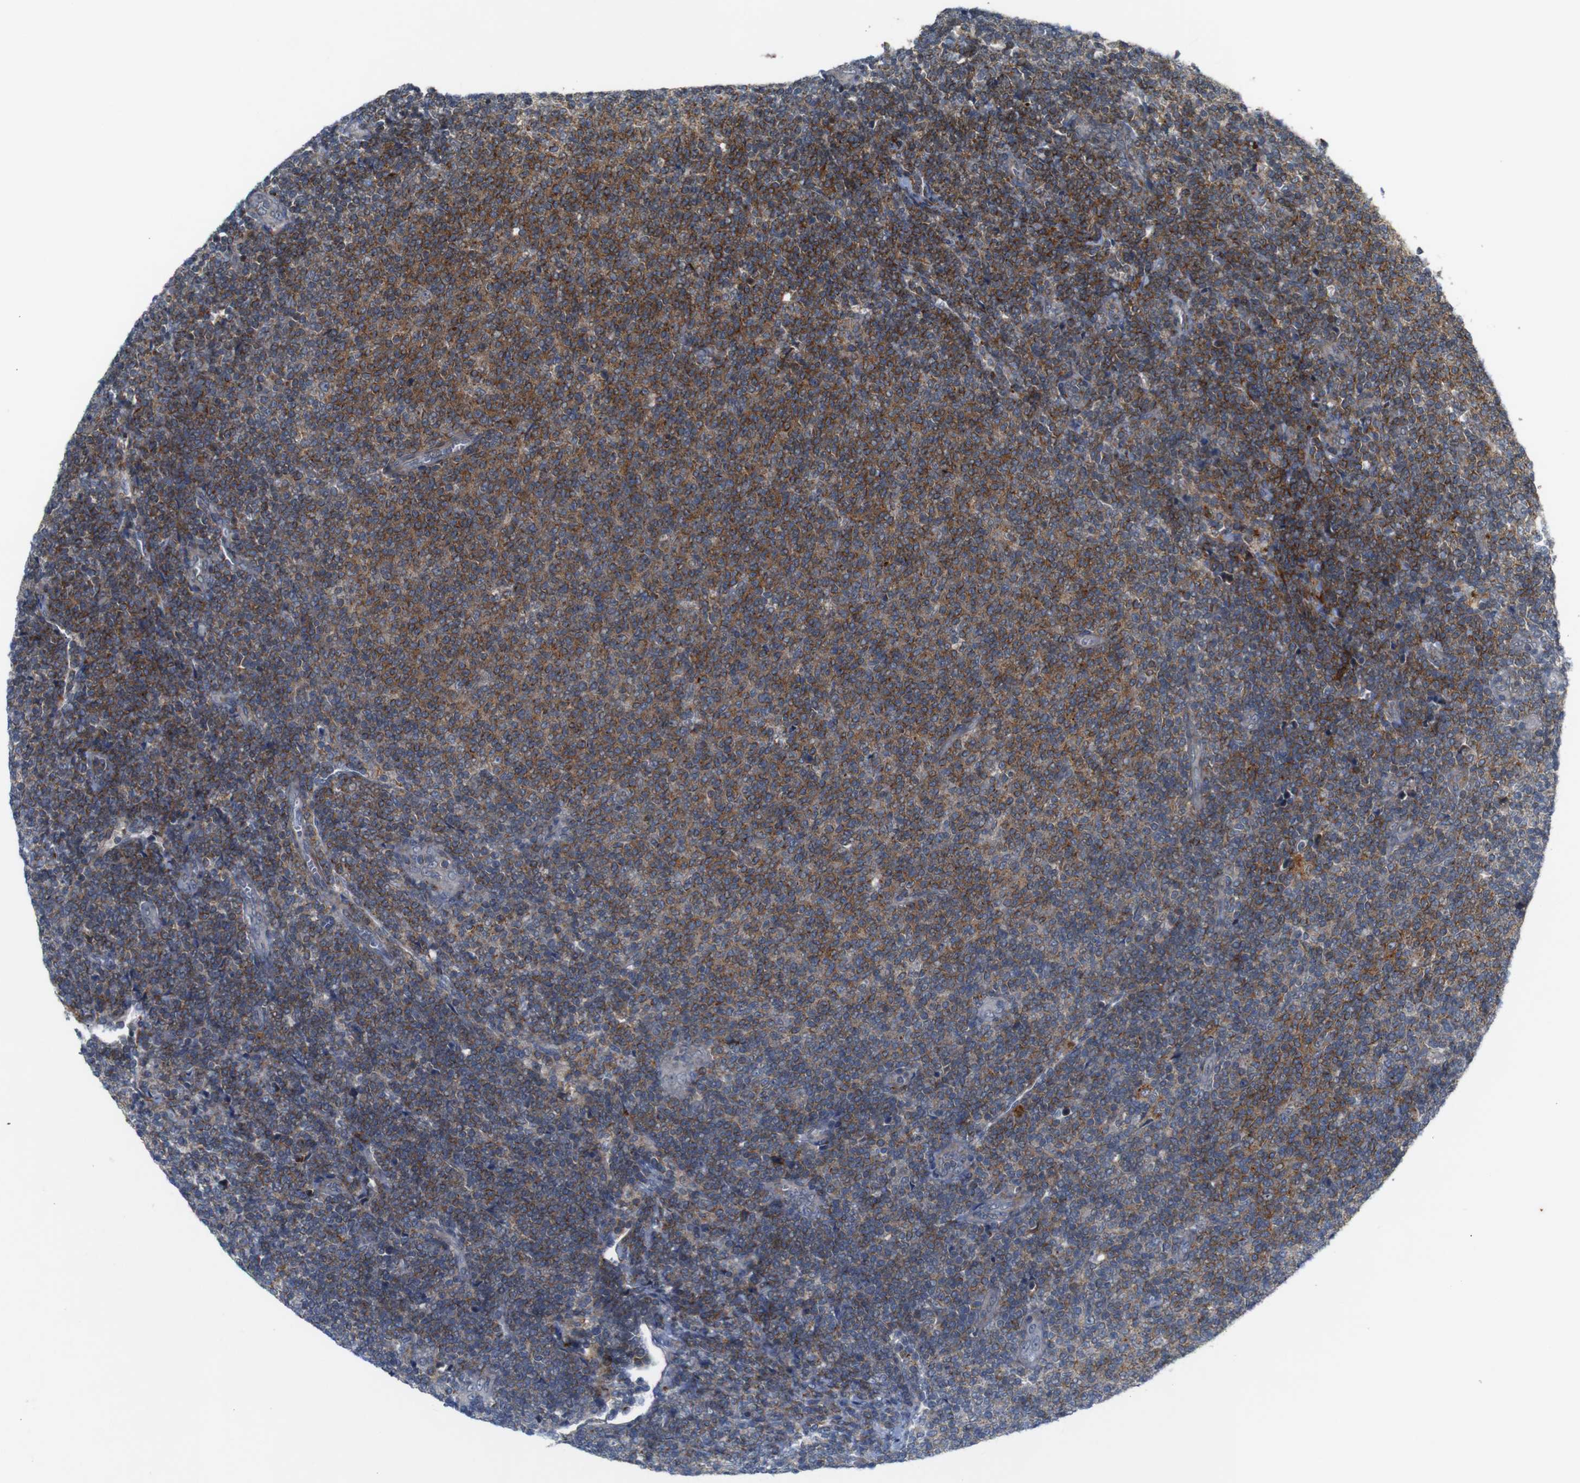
{"staining": {"intensity": "strong", "quantity": "25%-75%", "location": "cytoplasmic/membranous"}, "tissue": "lymphoma", "cell_type": "Tumor cells", "image_type": "cancer", "snomed": [{"axis": "morphology", "description": "Malignant lymphoma, non-Hodgkin's type, Low grade"}, {"axis": "topography", "description": "Lymph node"}], "caption": "Strong cytoplasmic/membranous staining is identified in approximately 25%-75% of tumor cells in lymphoma.", "gene": "ATP7B", "patient": {"sex": "male", "age": 66}}